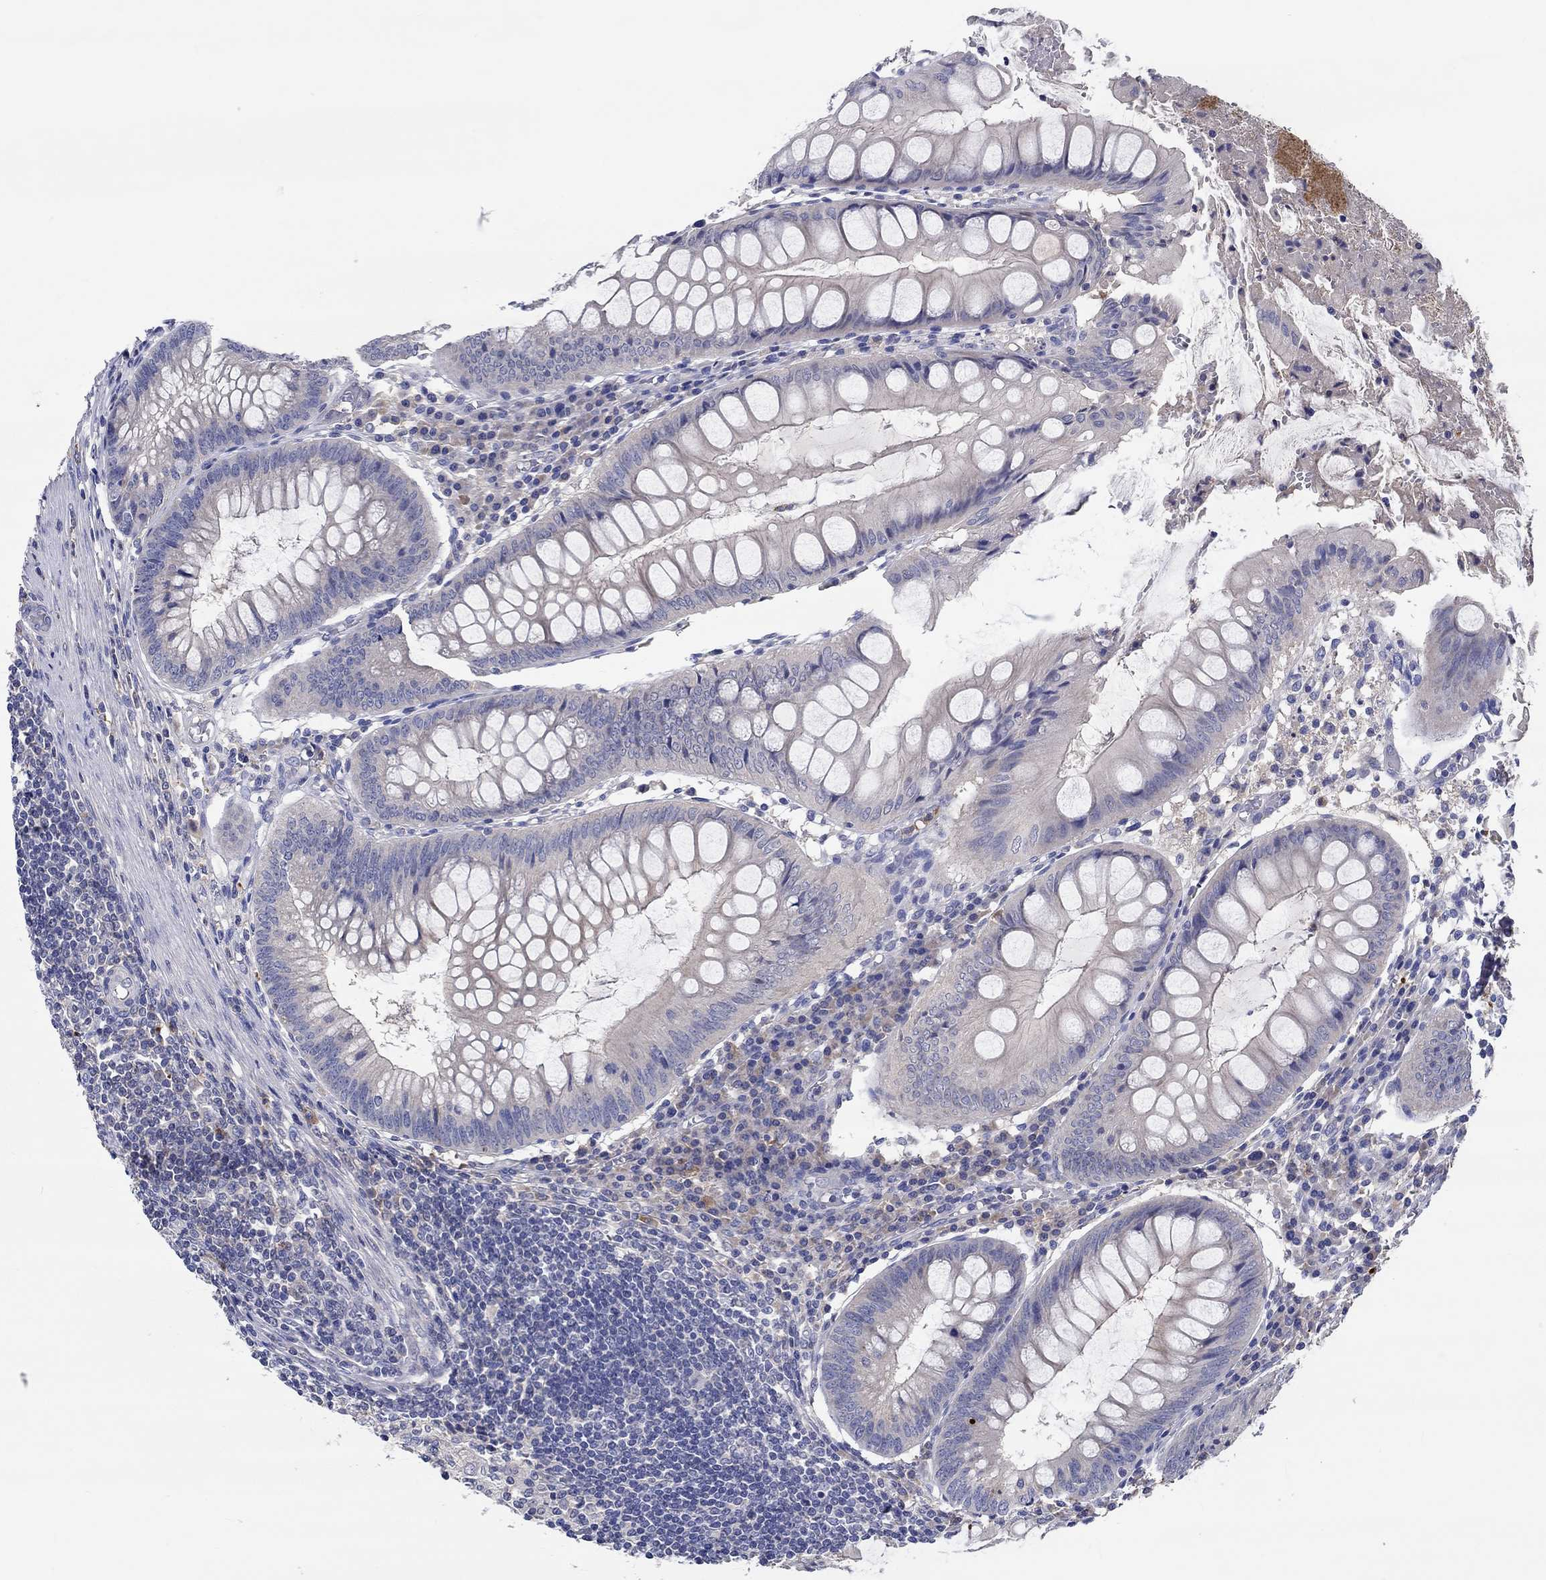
{"staining": {"intensity": "negative", "quantity": "none", "location": "none"}, "tissue": "appendix", "cell_type": "Glandular cells", "image_type": "normal", "snomed": [{"axis": "morphology", "description": "Normal tissue, NOS"}, {"axis": "morphology", "description": "Inflammation, NOS"}, {"axis": "topography", "description": "Appendix"}], "caption": "DAB immunohistochemical staining of unremarkable human appendix reveals no significant expression in glandular cells.", "gene": "CHIT1", "patient": {"sex": "male", "age": 16}}